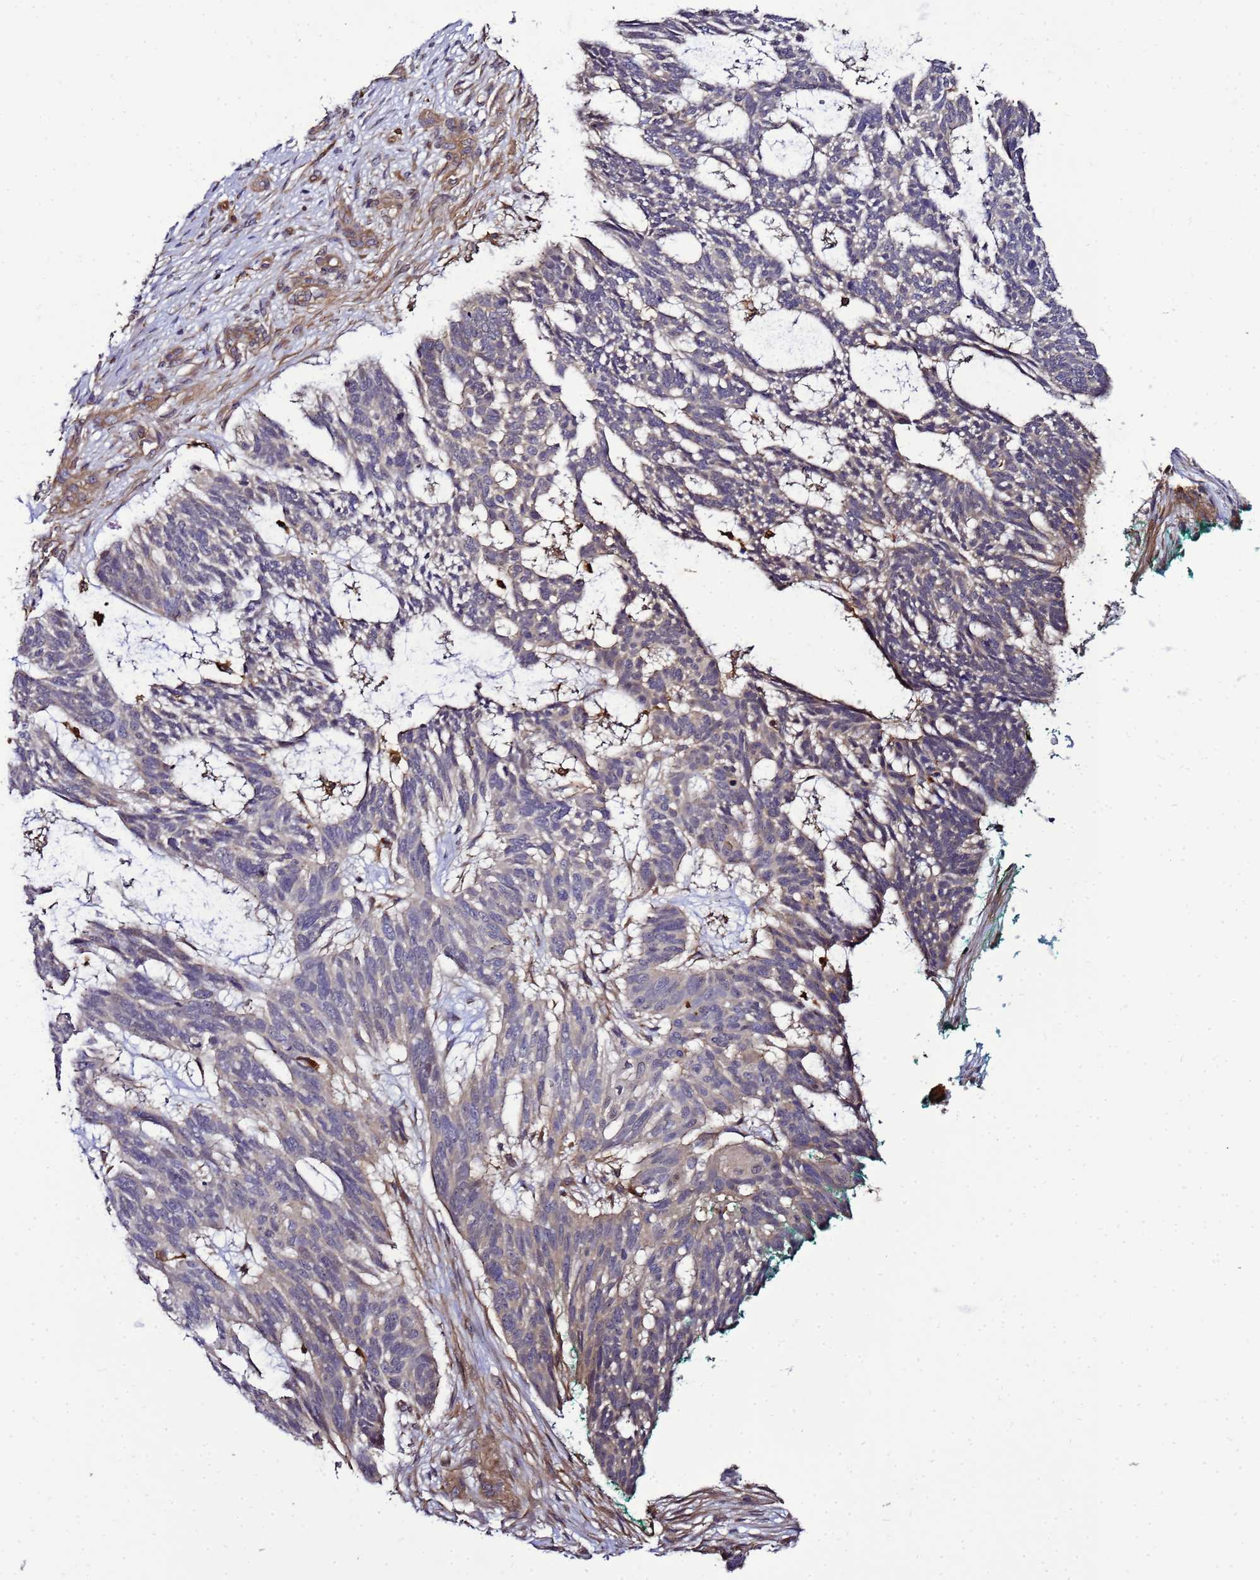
{"staining": {"intensity": "weak", "quantity": "<25%", "location": "cytoplasmic/membranous"}, "tissue": "skin cancer", "cell_type": "Tumor cells", "image_type": "cancer", "snomed": [{"axis": "morphology", "description": "Basal cell carcinoma"}, {"axis": "topography", "description": "Skin"}], "caption": "High magnification brightfield microscopy of skin basal cell carcinoma stained with DAB (brown) and counterstained with hematoxylin (blue): tumor cells show no significant positivity.", "gene": "TRABD", "patient": {"sex": "male", "age": 88}}